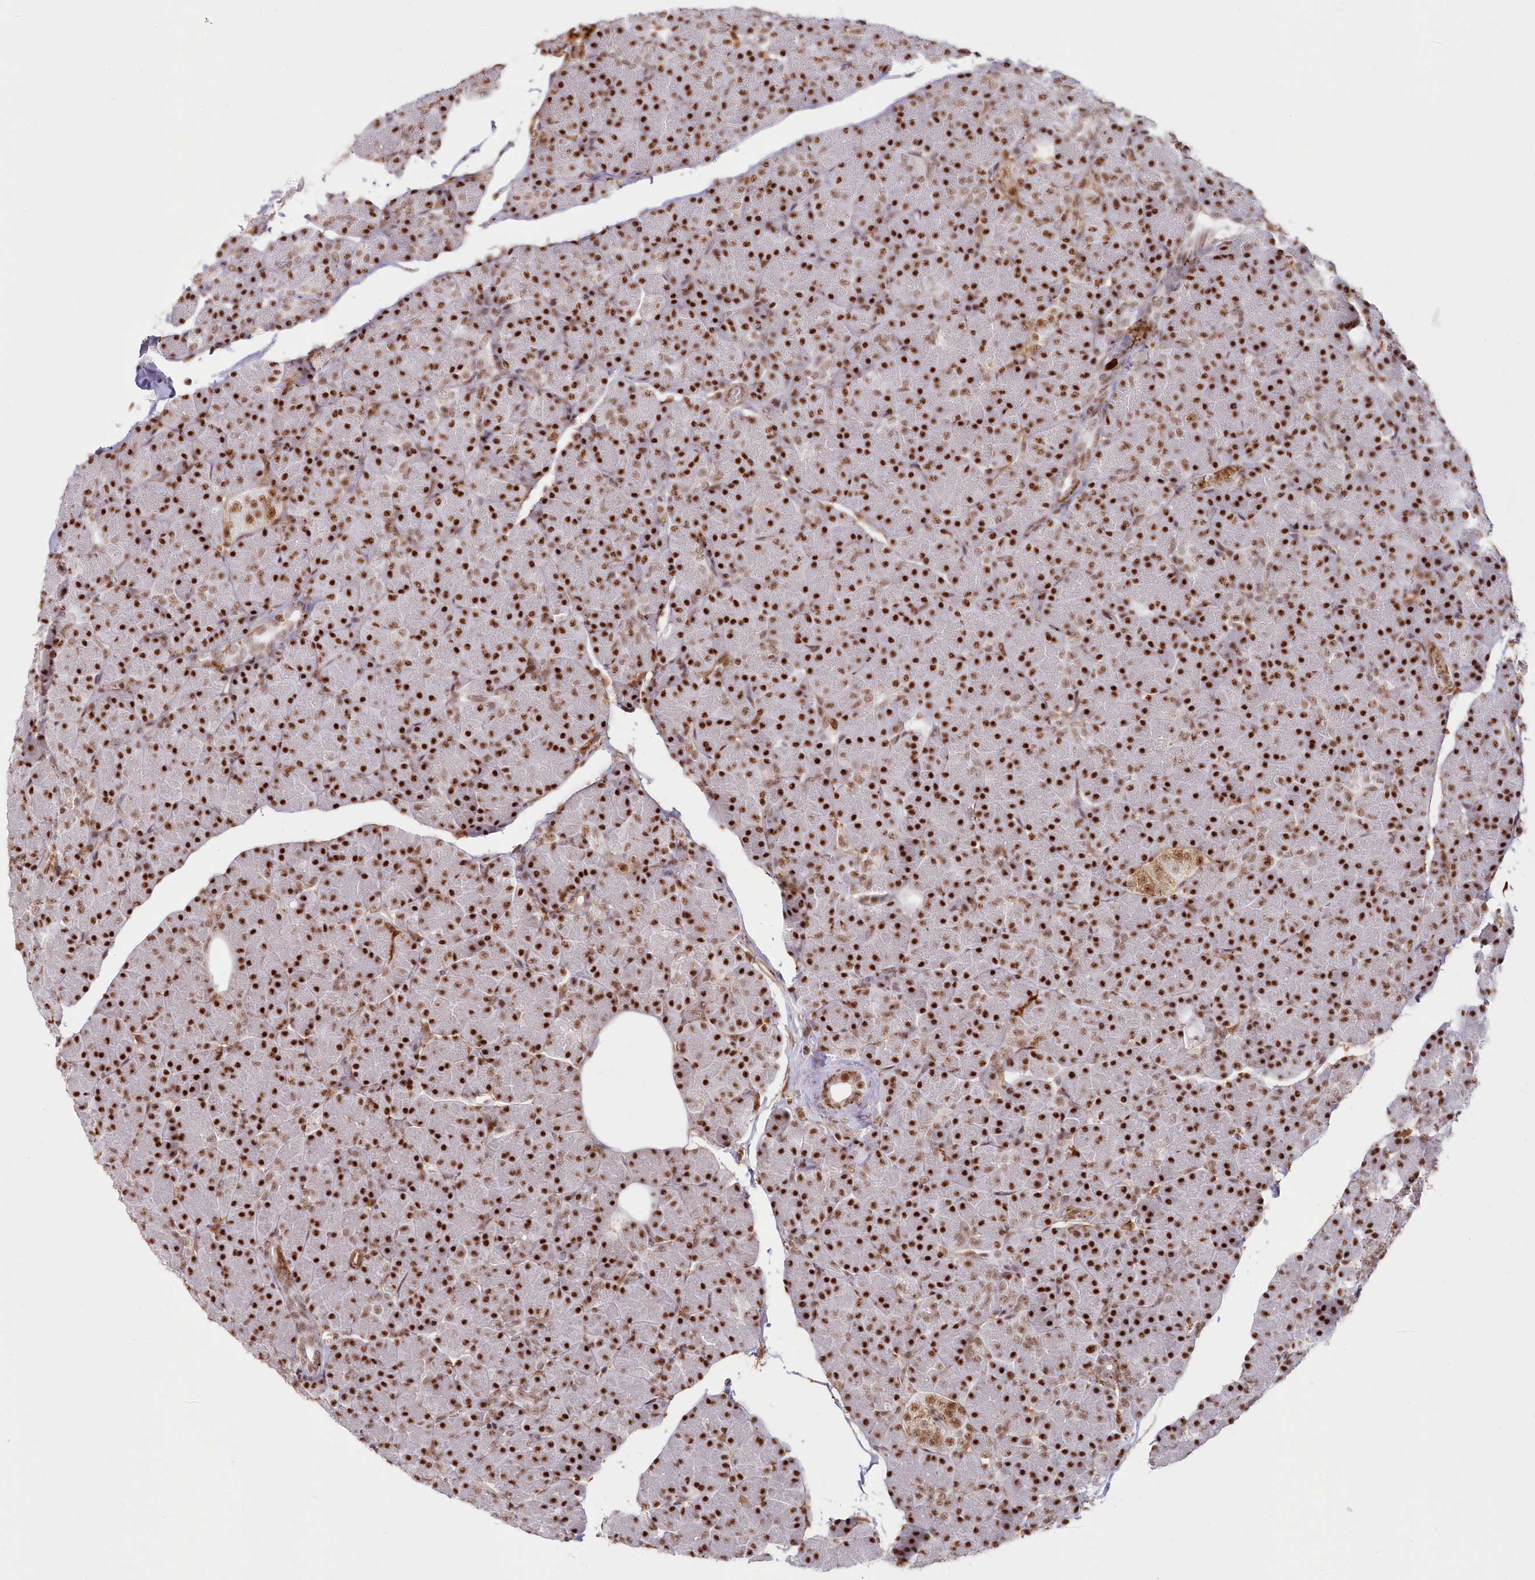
{"staining": {"intensity": "strong", "quantity": ">75%", "location": "nuclear"}, "tissue": "pancreas", "cell_type": "Exocrine glandular cells", "image_type": "normal", "snomed": [{"axis": "morphology", "description": "Normal tissue, NOS"}, {"axis": "topography", "description": "Pancreas"}], "caption": "Normal pancreas reveals strong nuclear staining in approximately >75% of exocrine glandular cells (Brightfield microscopy of DAB IHC at high magnification)..", "gene": "DDX46", "patient": {"sex": "female", "age": 43}}